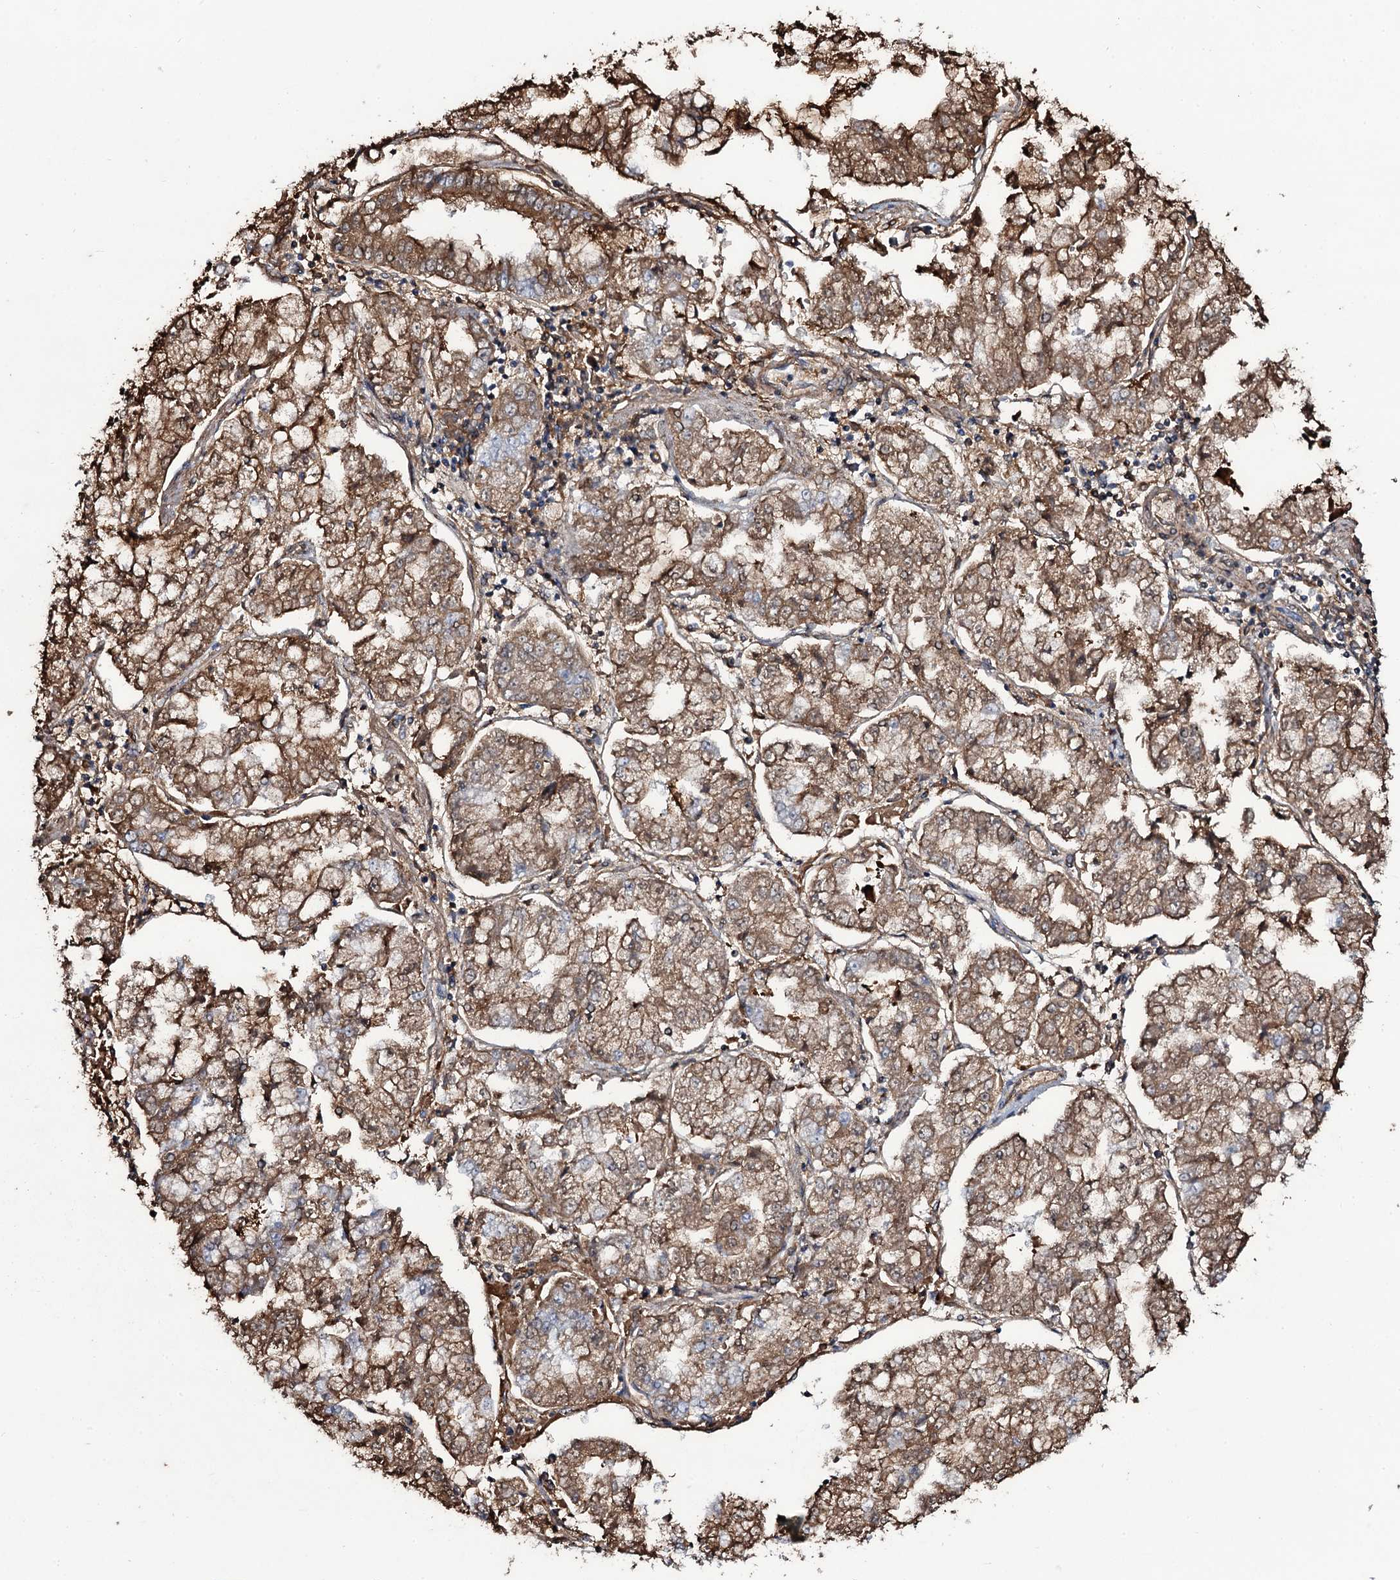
{"staining": {"intensity": "moderate", "quantity": ">75%", "location": "cytoplasmic/membranous"}, "tissue": "stomach cancer", "cell_type": "Tumor cells", "image_type": "cancer", "snomed": [{"axis": "morphology", "description": "Adenocarcinoma, NOS"}, {"axis": "topography", "description": "Stomach"}], "caption": "Protein staining reveals moderate cytoplasmic/membranous positivity in approximately >75% of tumor cells in stomach adenocarcinoma.", "gene": "EDN1", "patient": {"sex": "male", "age": 76}}